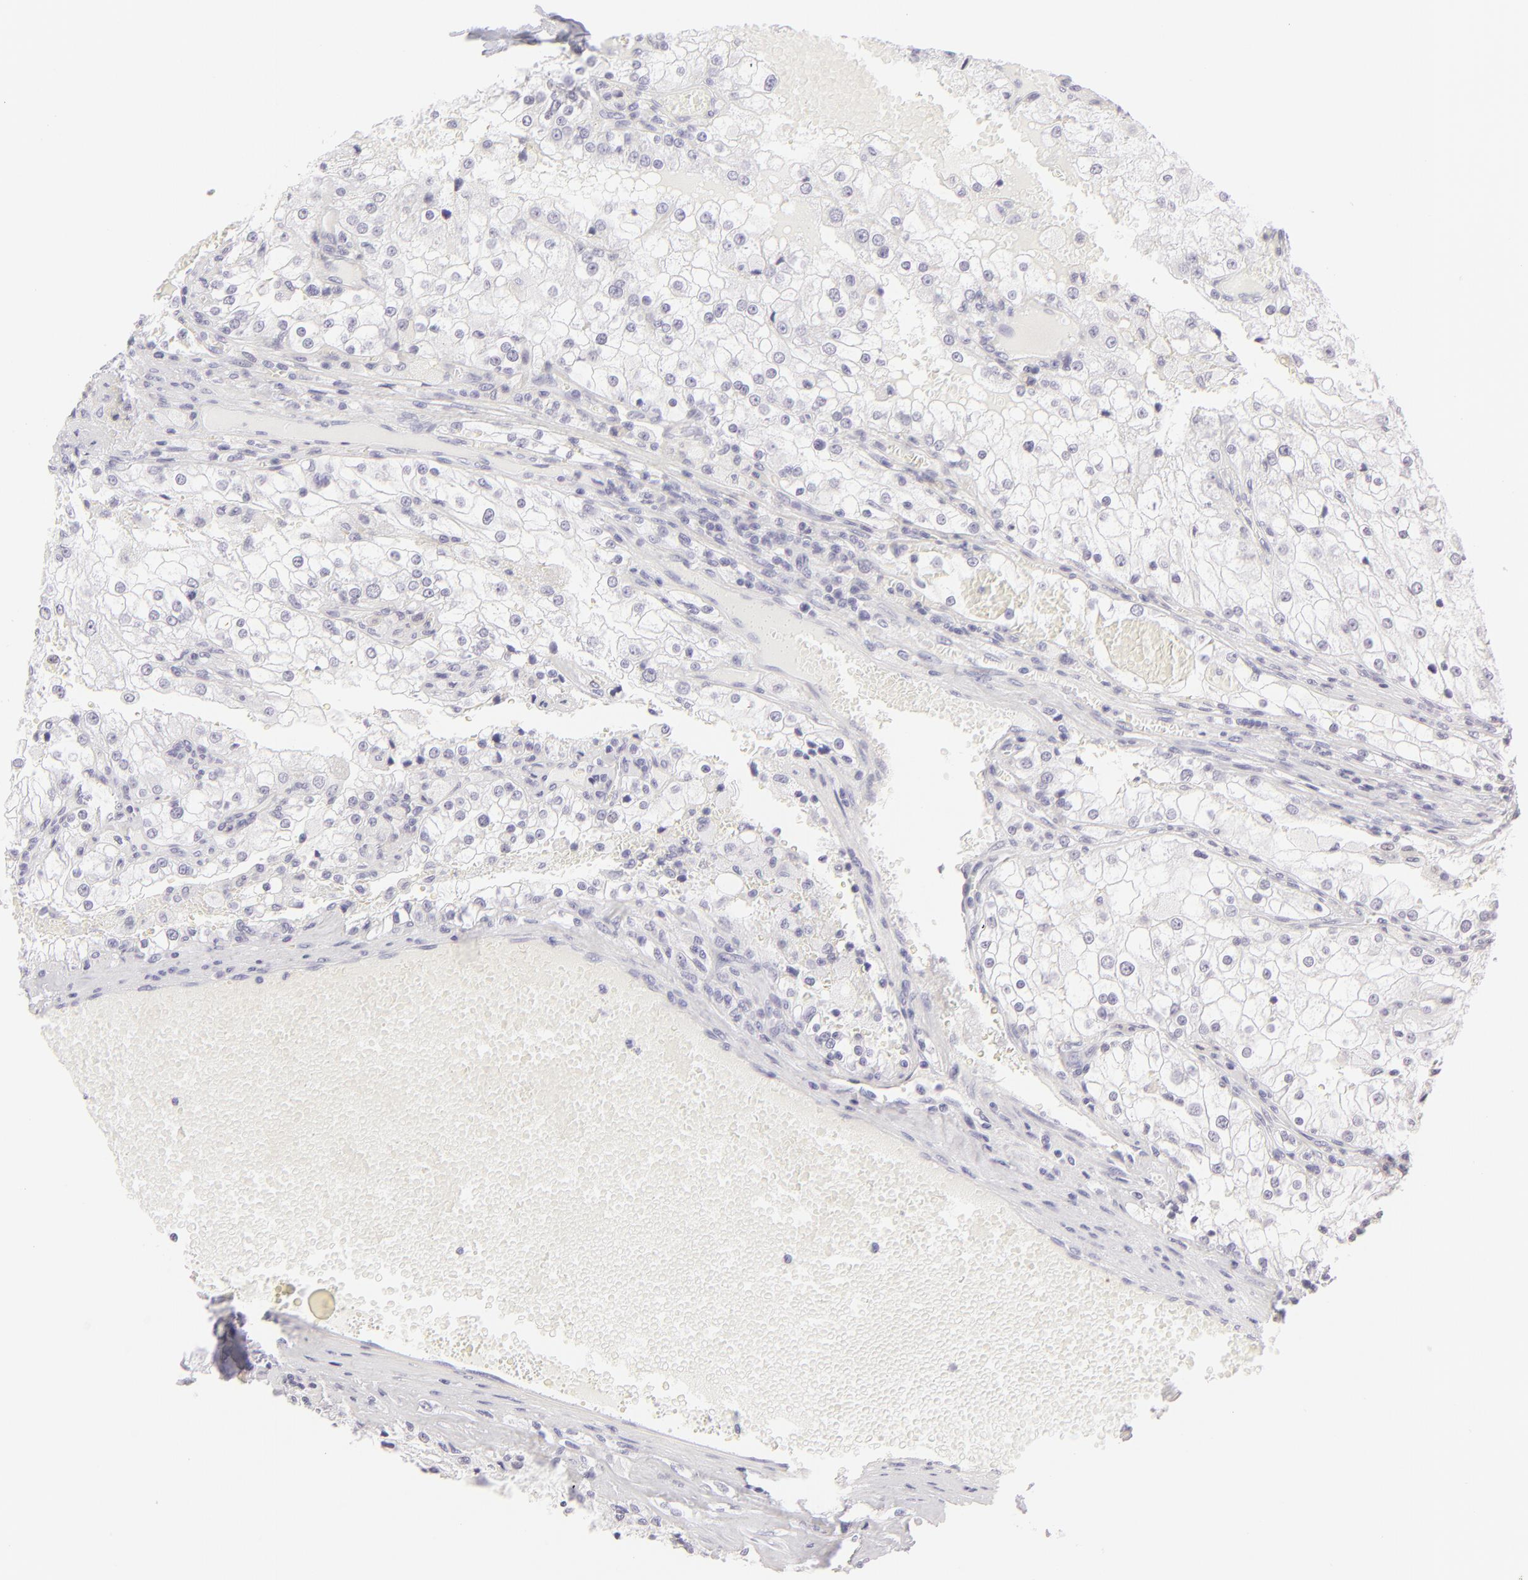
{"staining": {"intensity": "negative", "quantity": "none", "location": "none"}, "tissue": "renal cancer", "cell_type": "Tumor cells", "image_type": "cancer", "snomed": [{"axis": "morphology", "description": "Adenocarcinoma, NOS"}, {"axis": "topography", "description": "Kidney"}], "caption": "DAB immunohistochemical staining of renal cancer exhibits no significant positivity in tumor cells. The staining is performed using DAB brown chromogen with nuclei counter-stained in using hematoxylin.", "gene": "FCER2", "patient": {"sex": "female", "age": 74}}